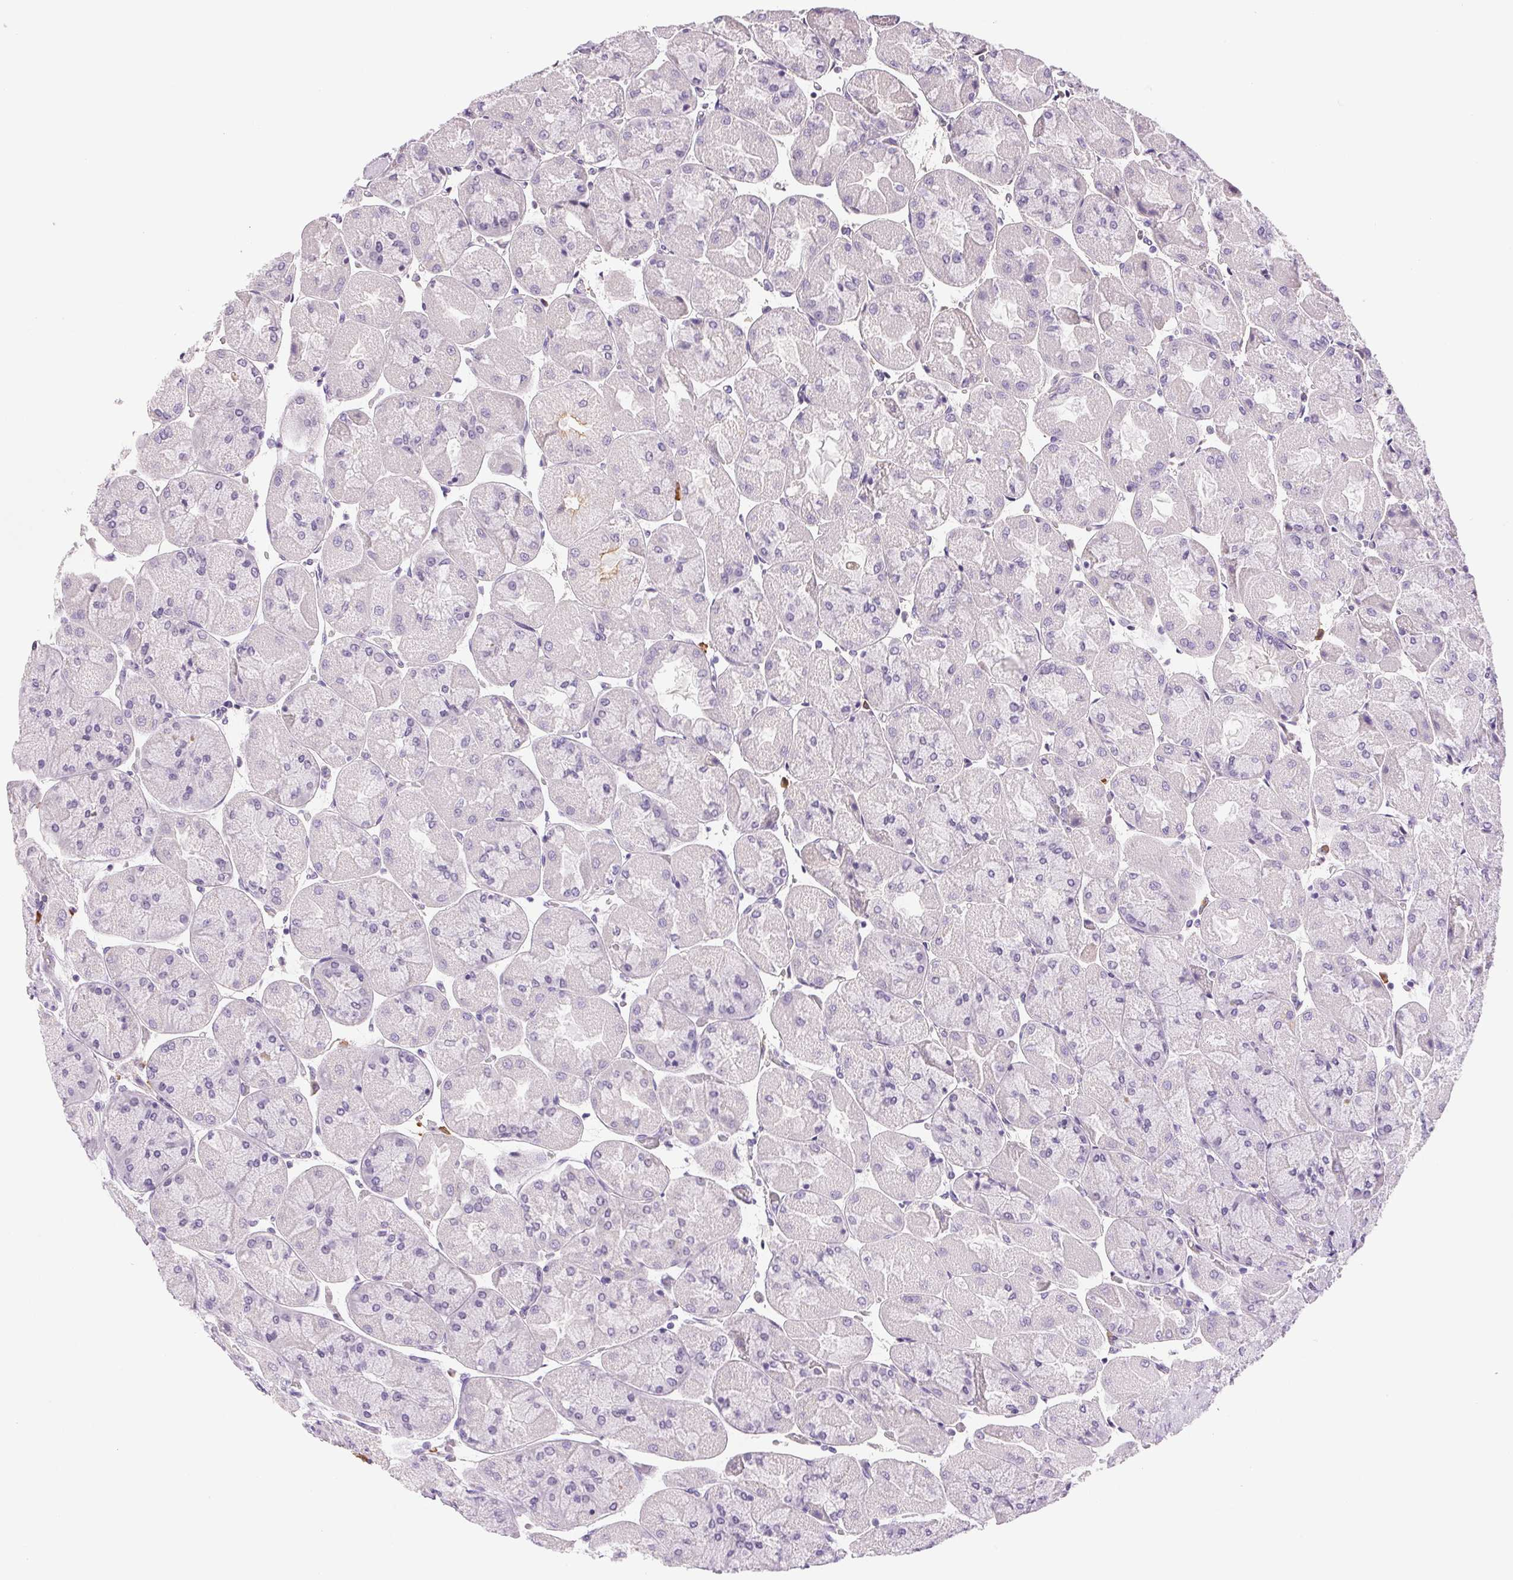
{"staining": {"intensity": "negative", "quantity": "none", "location": "none"}, "tissue": "stomach", "cell_type": "Glandular cells", "image_type": "normal", "snomed": [{"axis": "morphology", "description": "Normal tissue, NOS"}, {"axis": "topography", "description": "Stomach"}], "caption": "Histopathology image shows no significant protein staining in glandular cells of benign stomach.", "gene": "IFIT1B", "patient": {"sex": "female", "age": 61}}